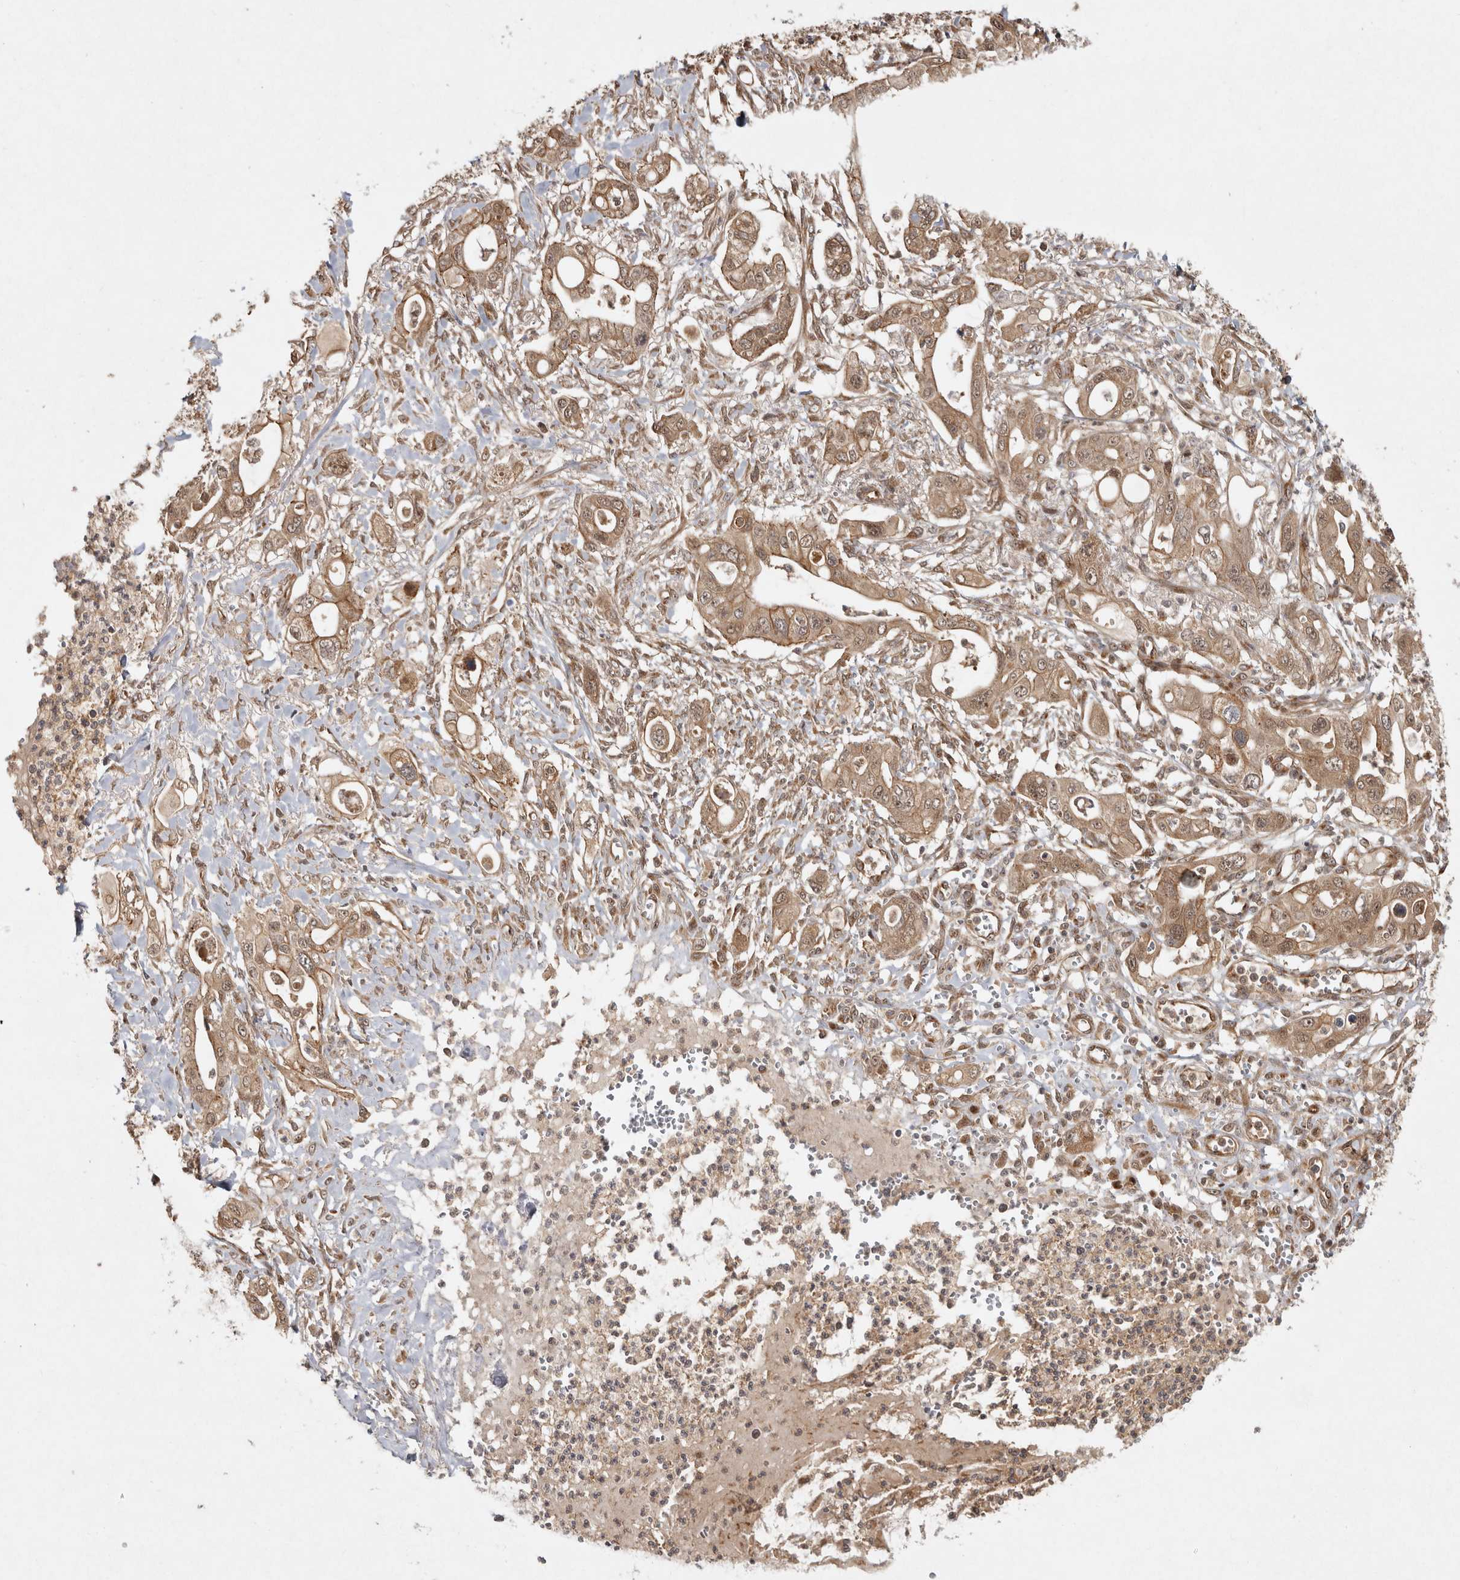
{"staining": {"intensity": "moderate", "quantity": ">75%", "location": "cytoplasmic/membranous"}, "tissue": "pancreatic cancer", "cell_type": "Tumor cells", "image_type": "cancer", "snomed": [{"axis": "morphology", "description": "Adenocarcinoma, NOS"}, {"axis": "topography", "description": "Pancreas"}], "caption": "This is a histology image of immunohistochemistry (IHC) staining of pancreatic cancer (adenocarcinoma), which shows moderate expression in the cytoplasmic/membranous of tumor cells.", "gene": "CAMSAP2", "patient": {"sex": "male", "age": 68}}